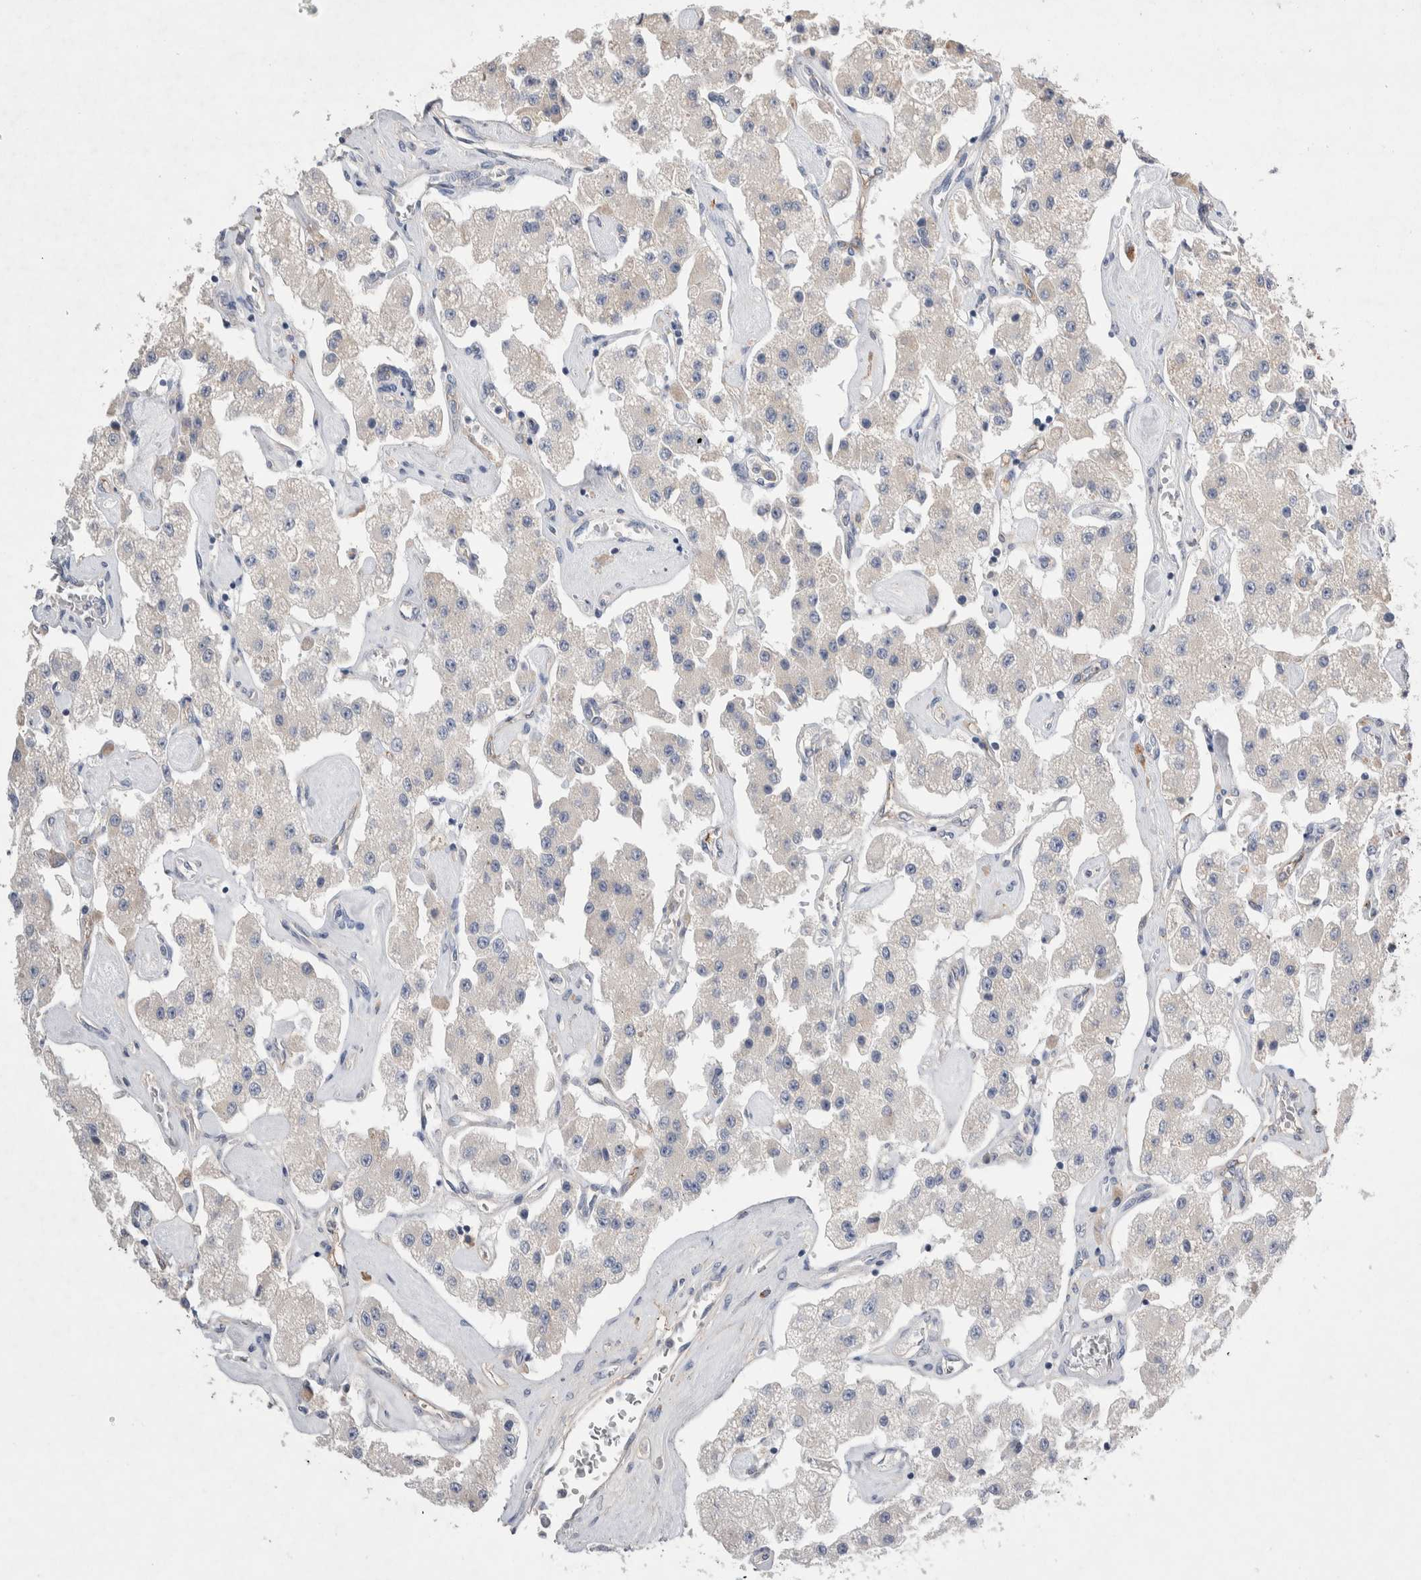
{"staining": {"intensity": "negative", "quantity": "none", "location": "none"}, "tissue": "carcinoid", "cell_type": "Tumor cells", "image_type": "cancer", "snomed": [{"axis": "morphology", "description": "Carcinoid, malignant, NOS"}, {"axis": "topography", "description": "Pancreas"}], "caption": "Immunohistochemistry (IHC) of malignant carcinoid exhibits no expression in tumor cells.", "gene": "CEP131", "patient": {"sex": "male", "age": 41}}